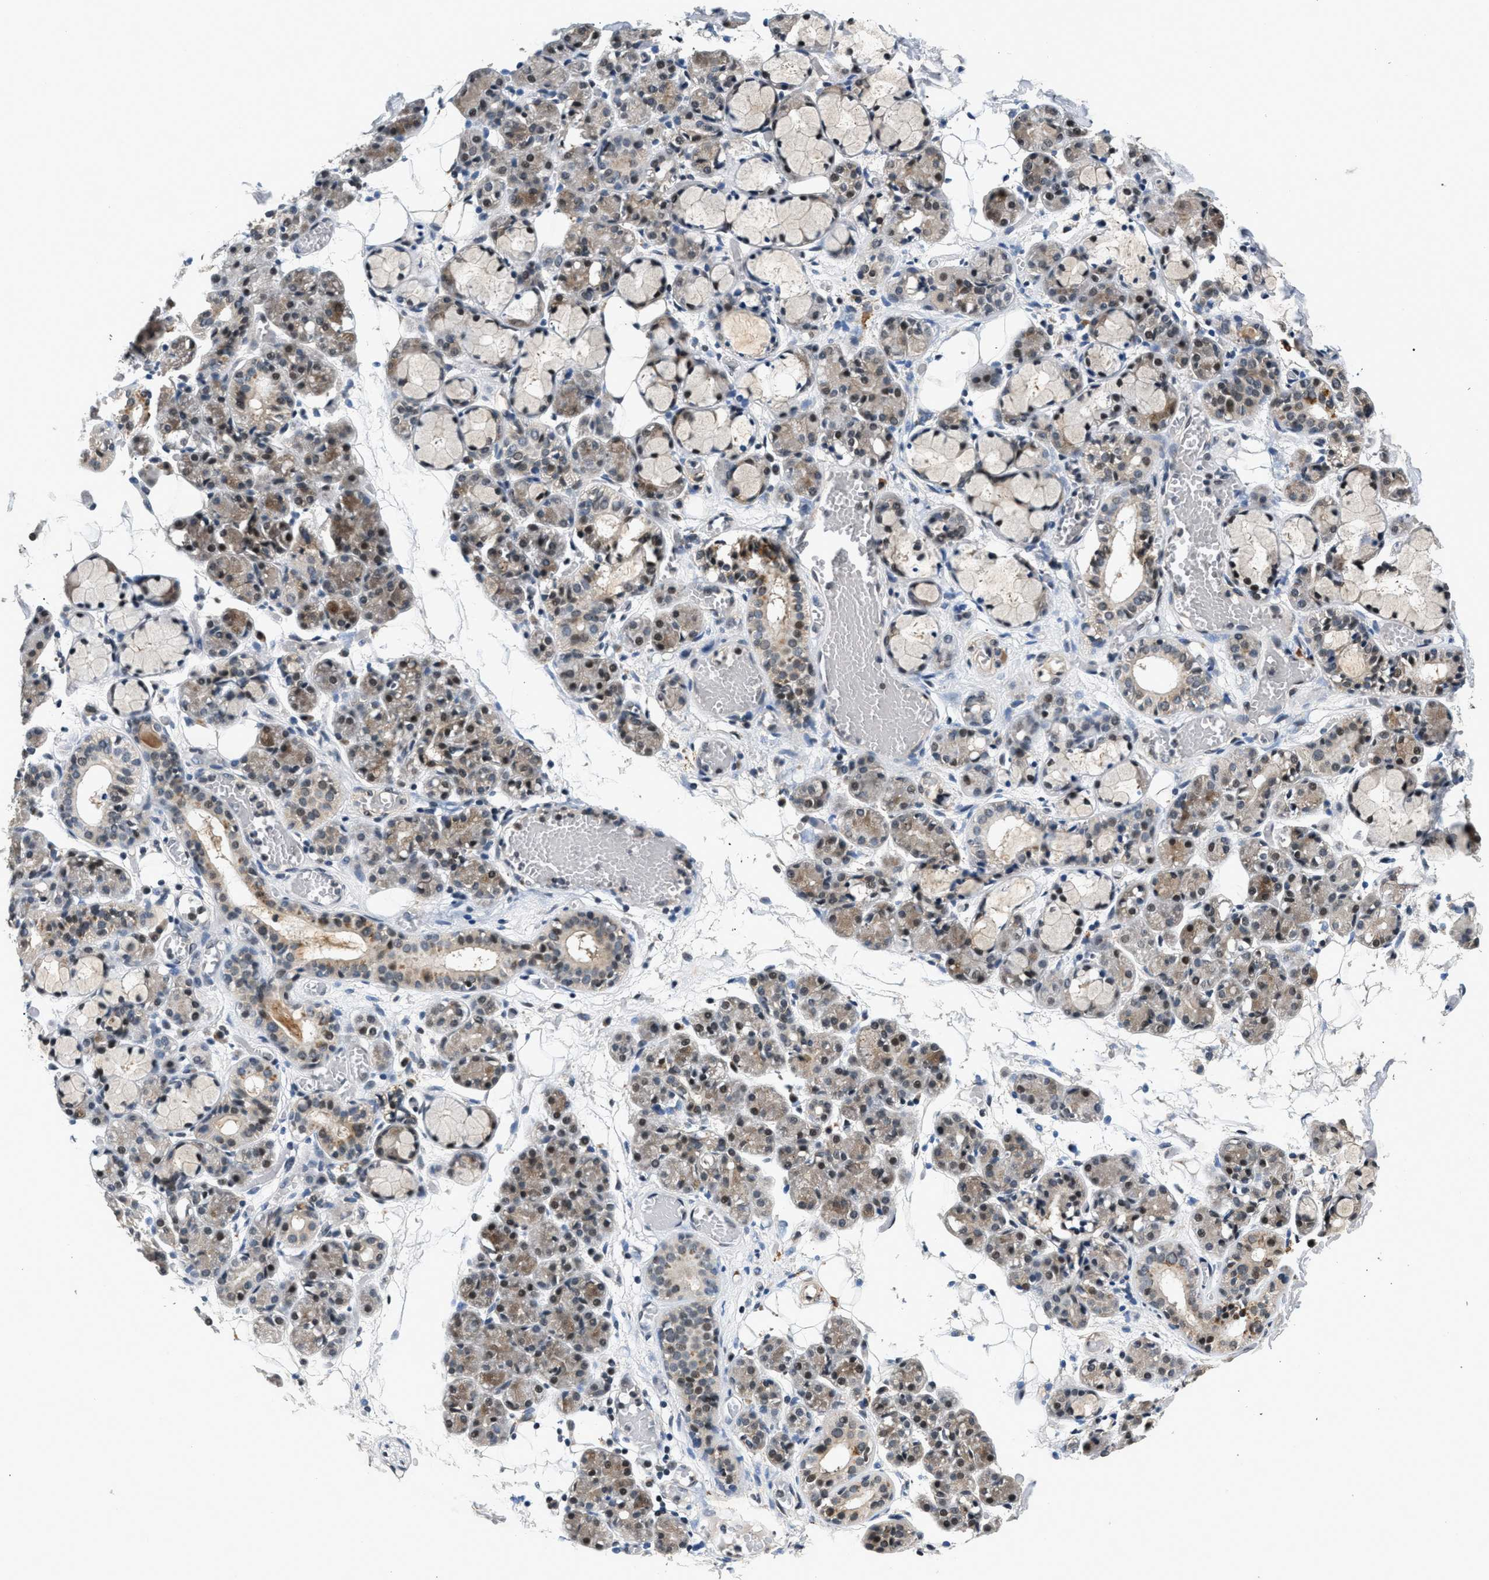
{"staining": {"intensity": "moderate", "quantity": "<25%", "location": "cytoplasmic/membranous,nuclear"}, "tissue": "salivary gland", "cell_type": "Glandular cells", "image_type": "normal", "snomed": [{"axis": "morphology", "description": "Normal tissue, NOS"}, {"axis": "topography", "description": "Salivary gland"}], "caption": "Immunohistochemical staining of benign human salivary gland displays <25% levels of moderate cytoplasmic/membranous,nuclear protein expression in approximately <25% of glandular cells.", "gene": "RBM33", "patient": {"sex": "male", "age": 63}}